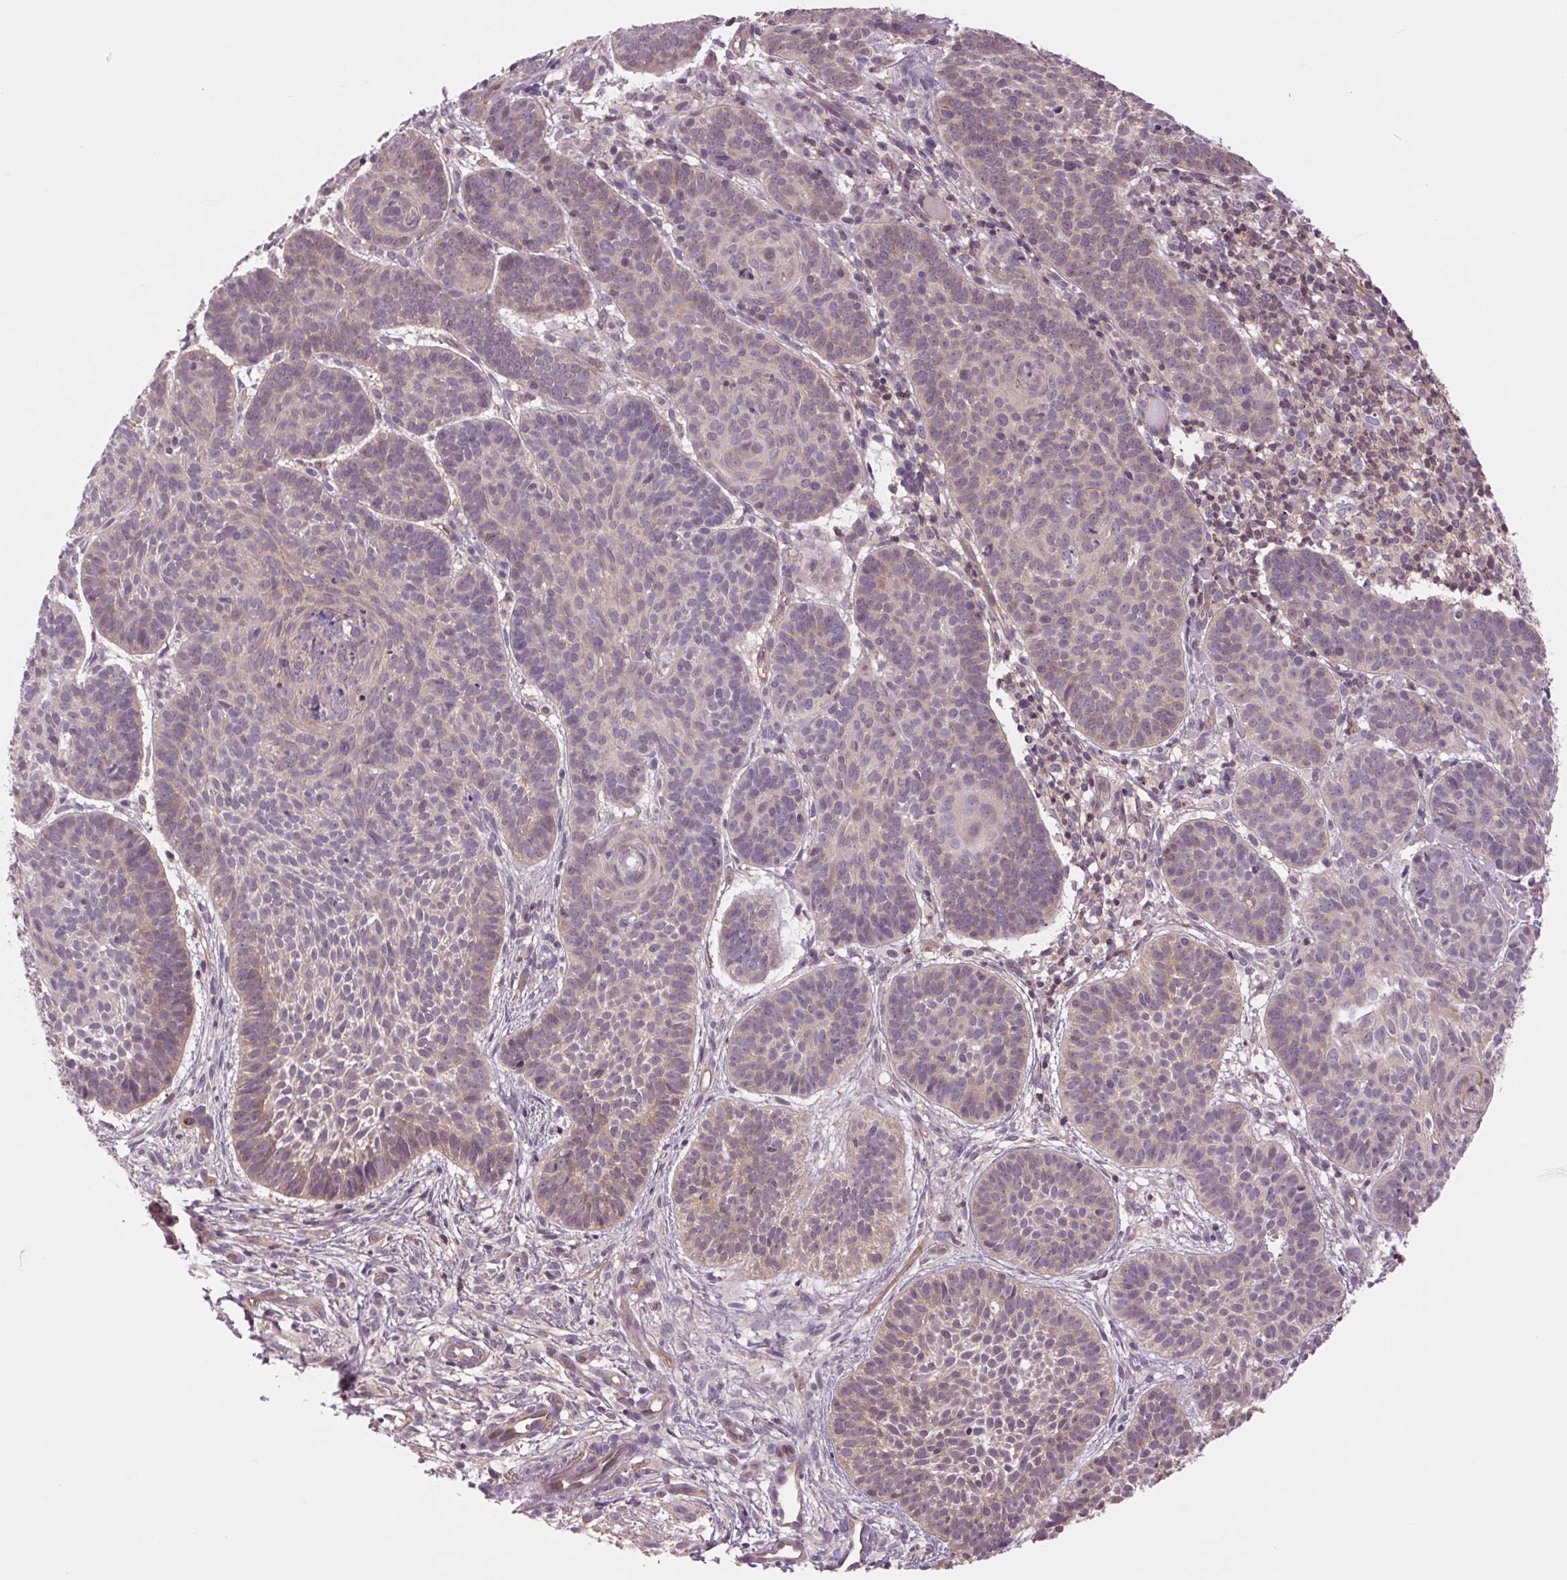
{"staining": {"intensity": "weak", "quantity": "<25%", "location": "cytoplasmic/membranous"}, "tissue": "skin cancer", "cell_type": "Tumor cells", "image_type": "cancer", "snomed": [{"axis": "morphology", "description": "Basal cell carcinoma"}, {"axis": "topography", "description": "Skin"}], "caption": "IHC of basal cell carcinoma (skin) exhibits no positivity in tumor cells.", "gene": "SH3RF2", "patient": {"sex": "male", "age": 72}}